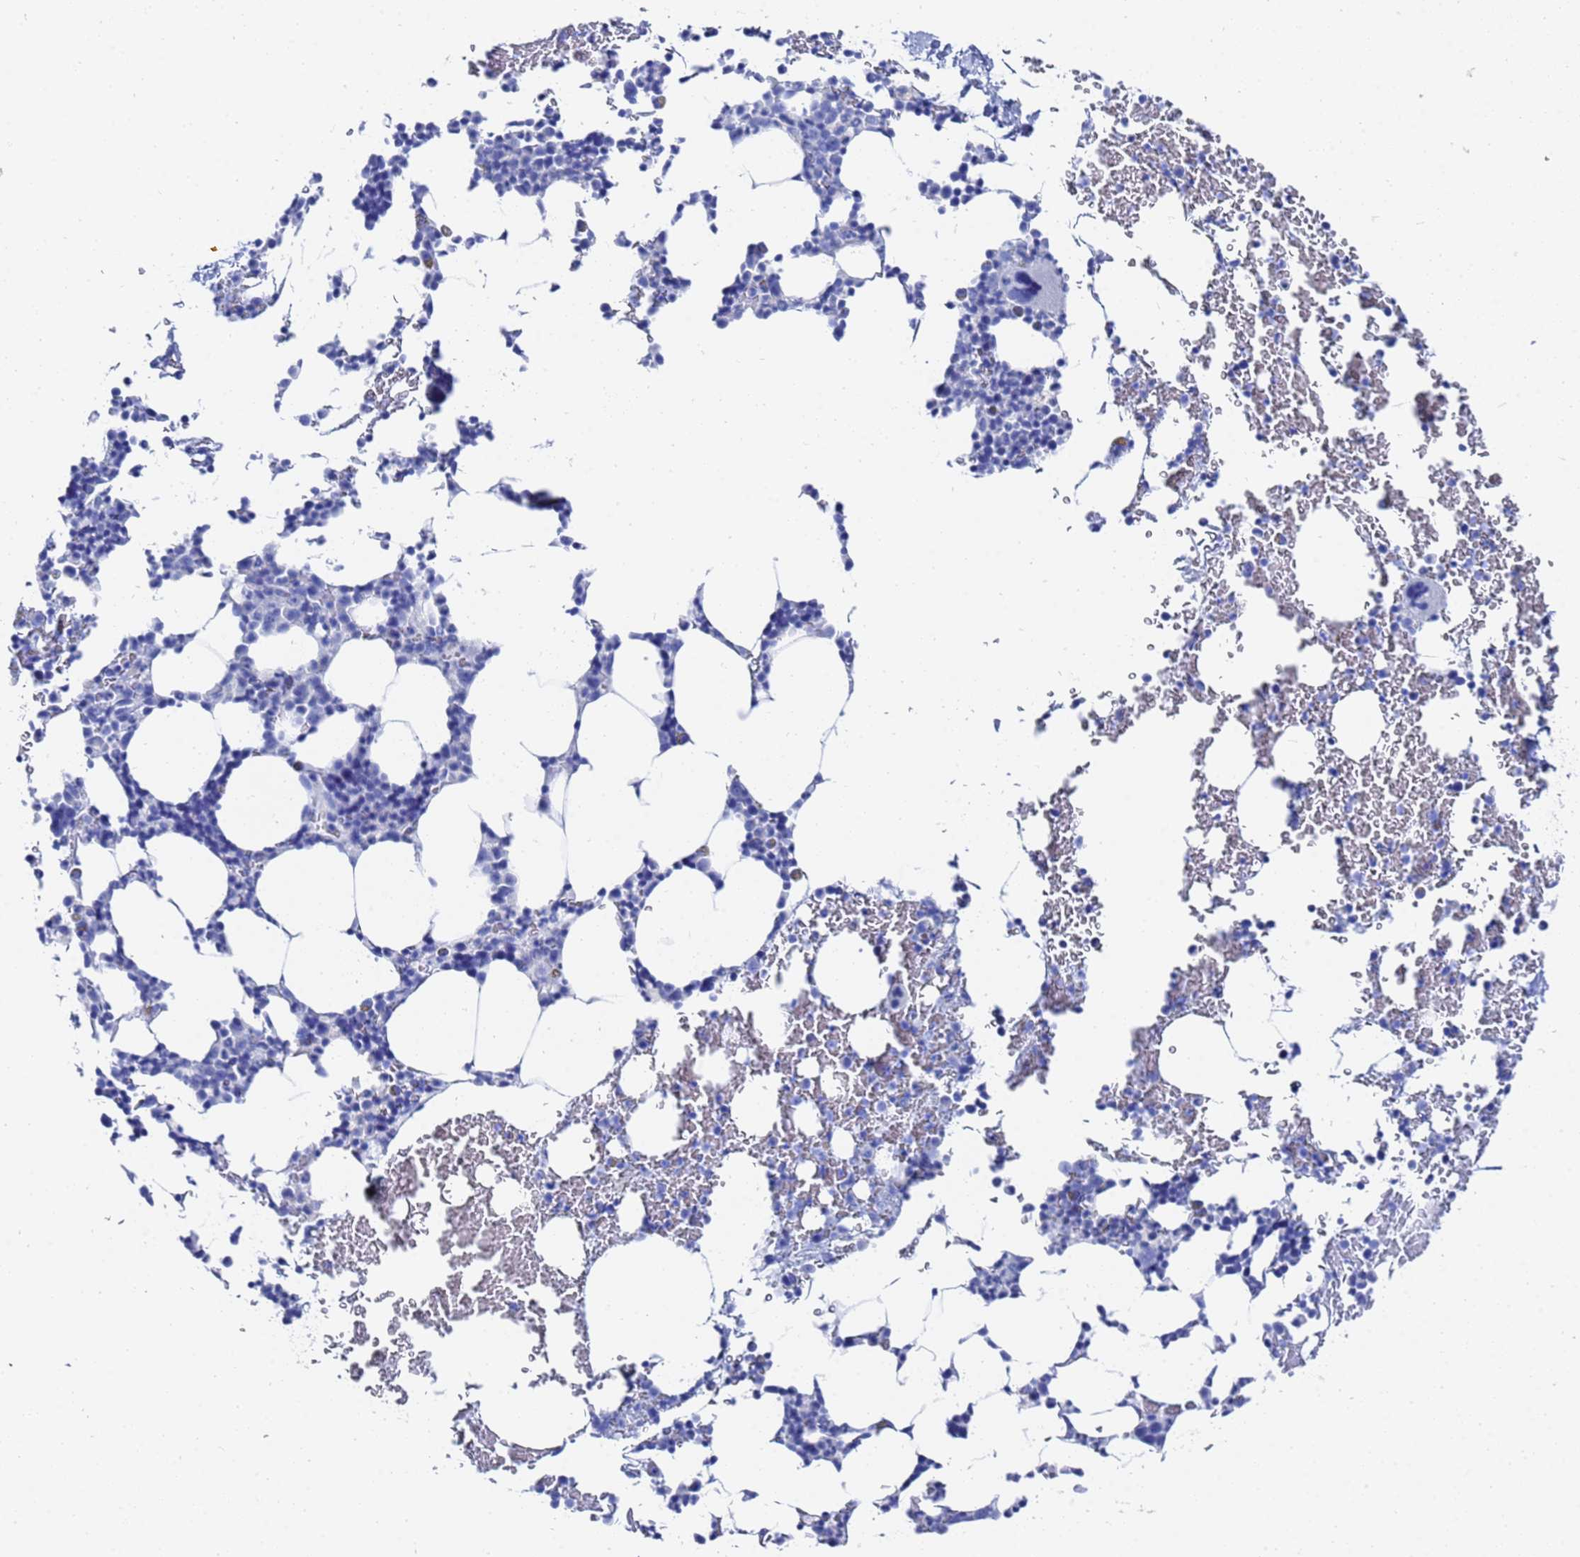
{"staining": {"intensity": "negative", "quantity": "none", "location": "none"}, "tissue": "bone marrow", "cell_type": "Hematopoietic cells", "image_type": "normal", "snomed": [{"axis": "morphology", "description": "Normal tissue, NOS"}, {"axis": "morphology", "description": "Inflammation, NOS"}, {"axis": "topography", "description": "Bone marrow"}], "caption": "Hematopoietic cells are negative for protein expression in benign human bone marrow. Brightfield microscopy of immunohistochemistry stained with DAB (3,3'-diaminobenzidine) (brown) and hematoxylin (blue), captured at high magnification.", "gene": "GGT1", "patient": {"sex": "male", "age": 41}}